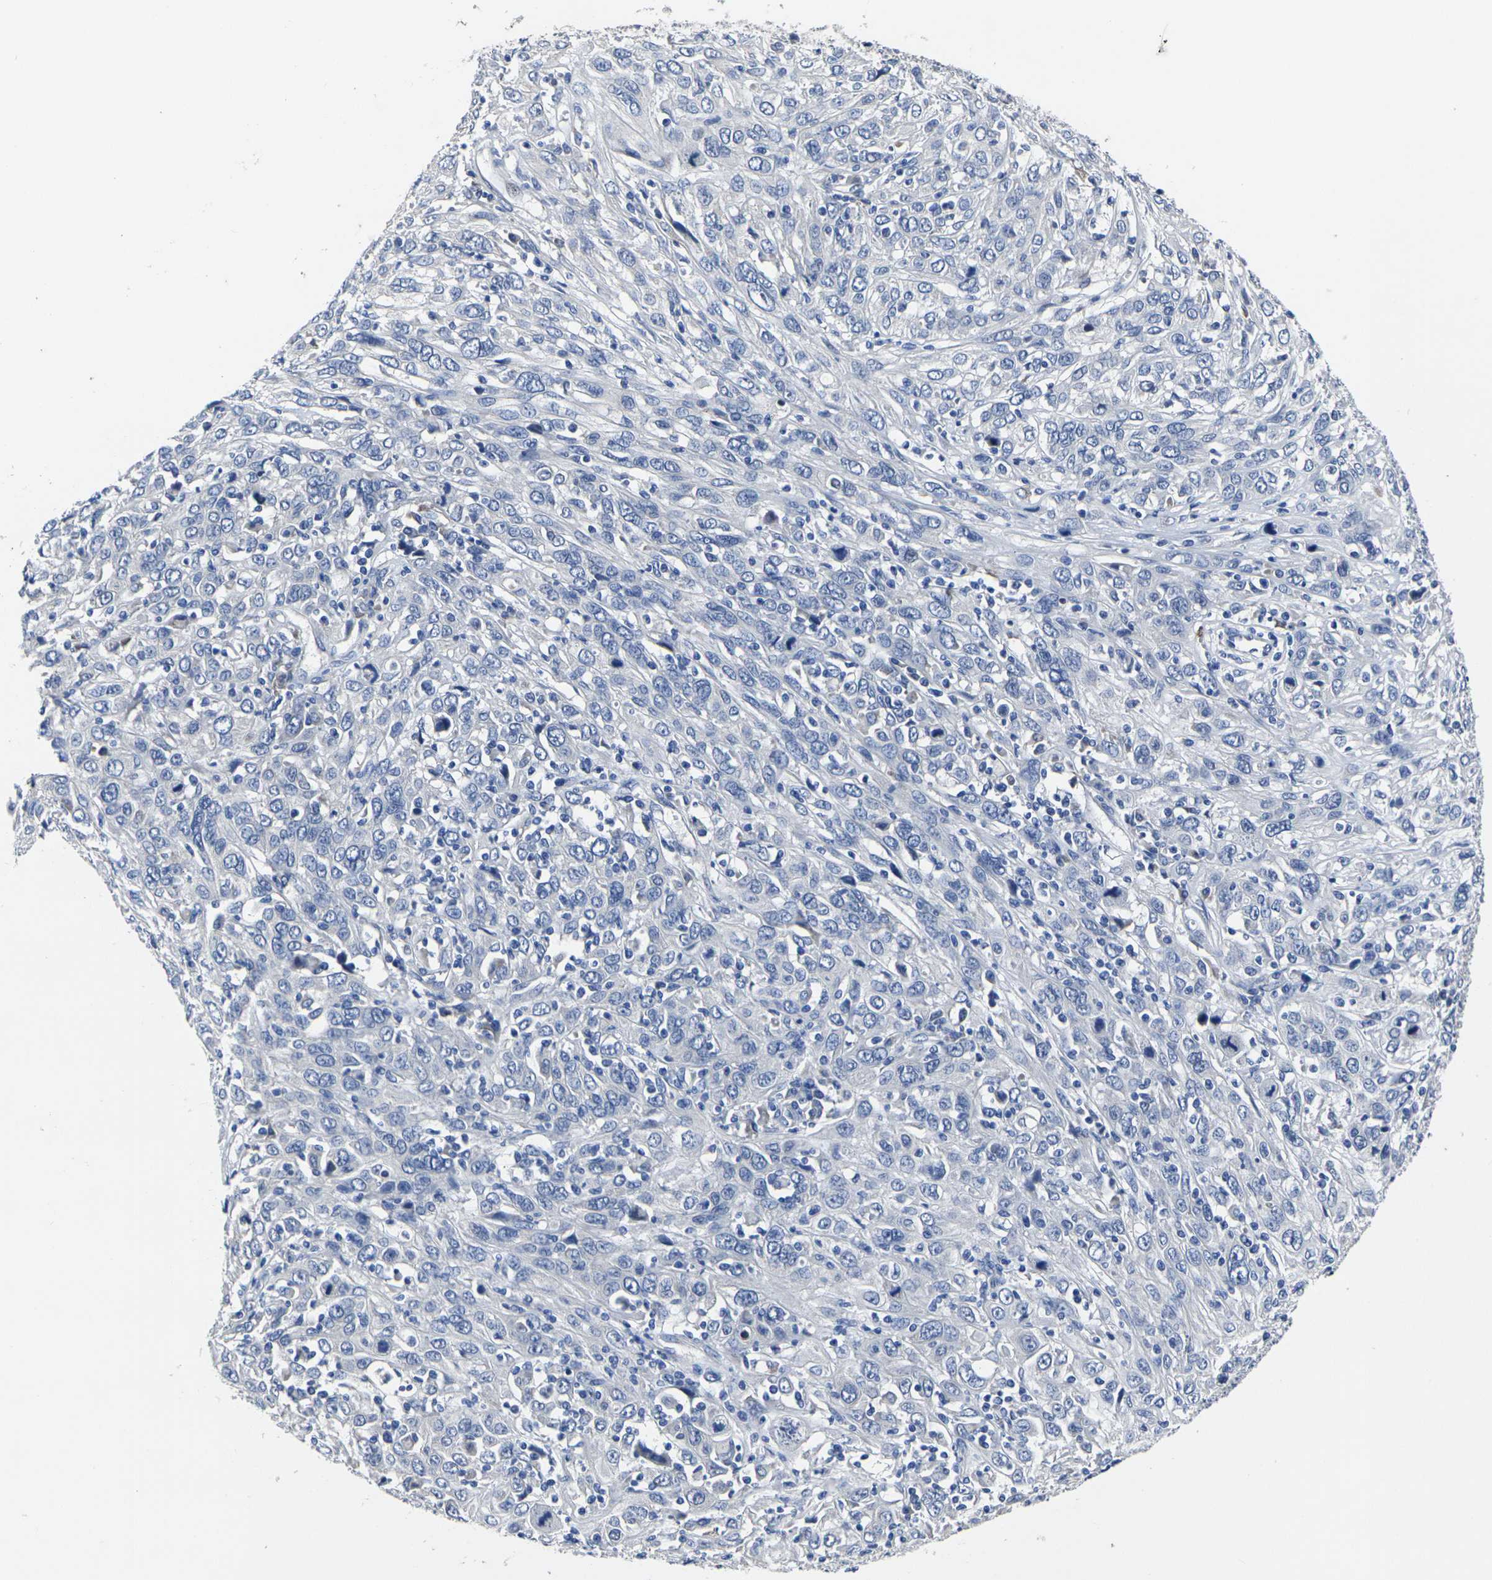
{"staining": {"intensity": "negative", "quantity": "none", "location": "none"}, "tissue": "cervical cancer", "cell_type": "Tumor cells", "image_type": "cancer", "snomed": [{"axis": "morphology", "description": "Squamous cell carcinoma, NOS"}, {"axis": "topography", "description": "Cervix"}], "caption": "A photomicrograph of cervical cancer stained for a protein reveals no brown staining in tumor cells.", "gene": "CYP2C8", "patient": {"sex": "female", "age": 46}}